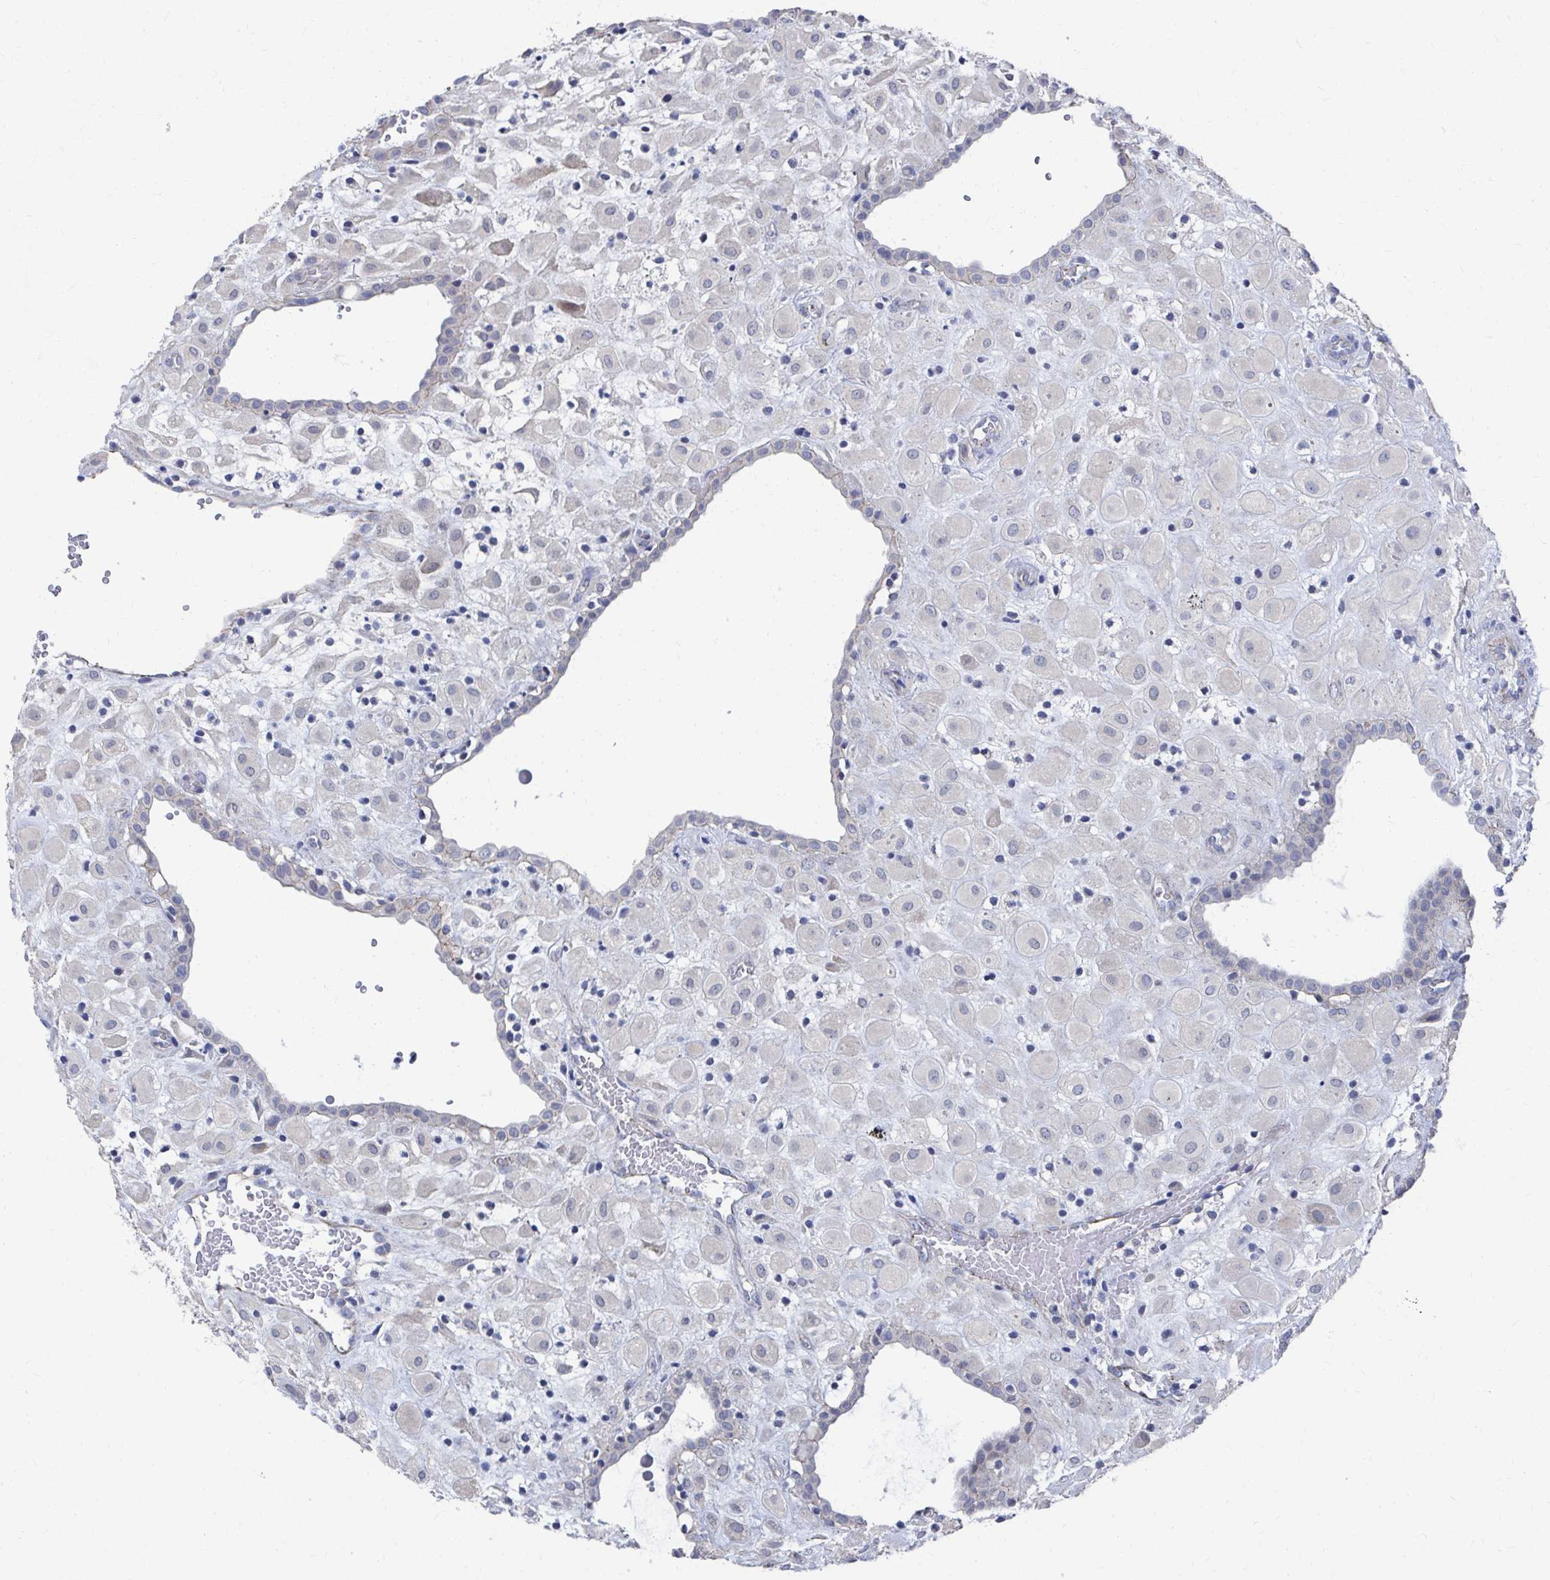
{"staining": {"intensity": "negative", "quantity": "none", "location": "none"}, "tissue": "placenta", "cell_type": "Decidual cells", "image_type": "normal", "snomed": [{"axis": "morphology", "description": "Normal tissue, NOS"}, {"axis": "topography", "description": "Placenta"}], "caption": "DAB immunohistochemical staining of unremarkable placenta exhibits no significant staining in decidual cells. (Brightfield microscopy of DAB immunohistochemistry (IHC) at high magnification).", "gene": "PLEKHG7", "patient": {"sex": "female", "age": 24}}